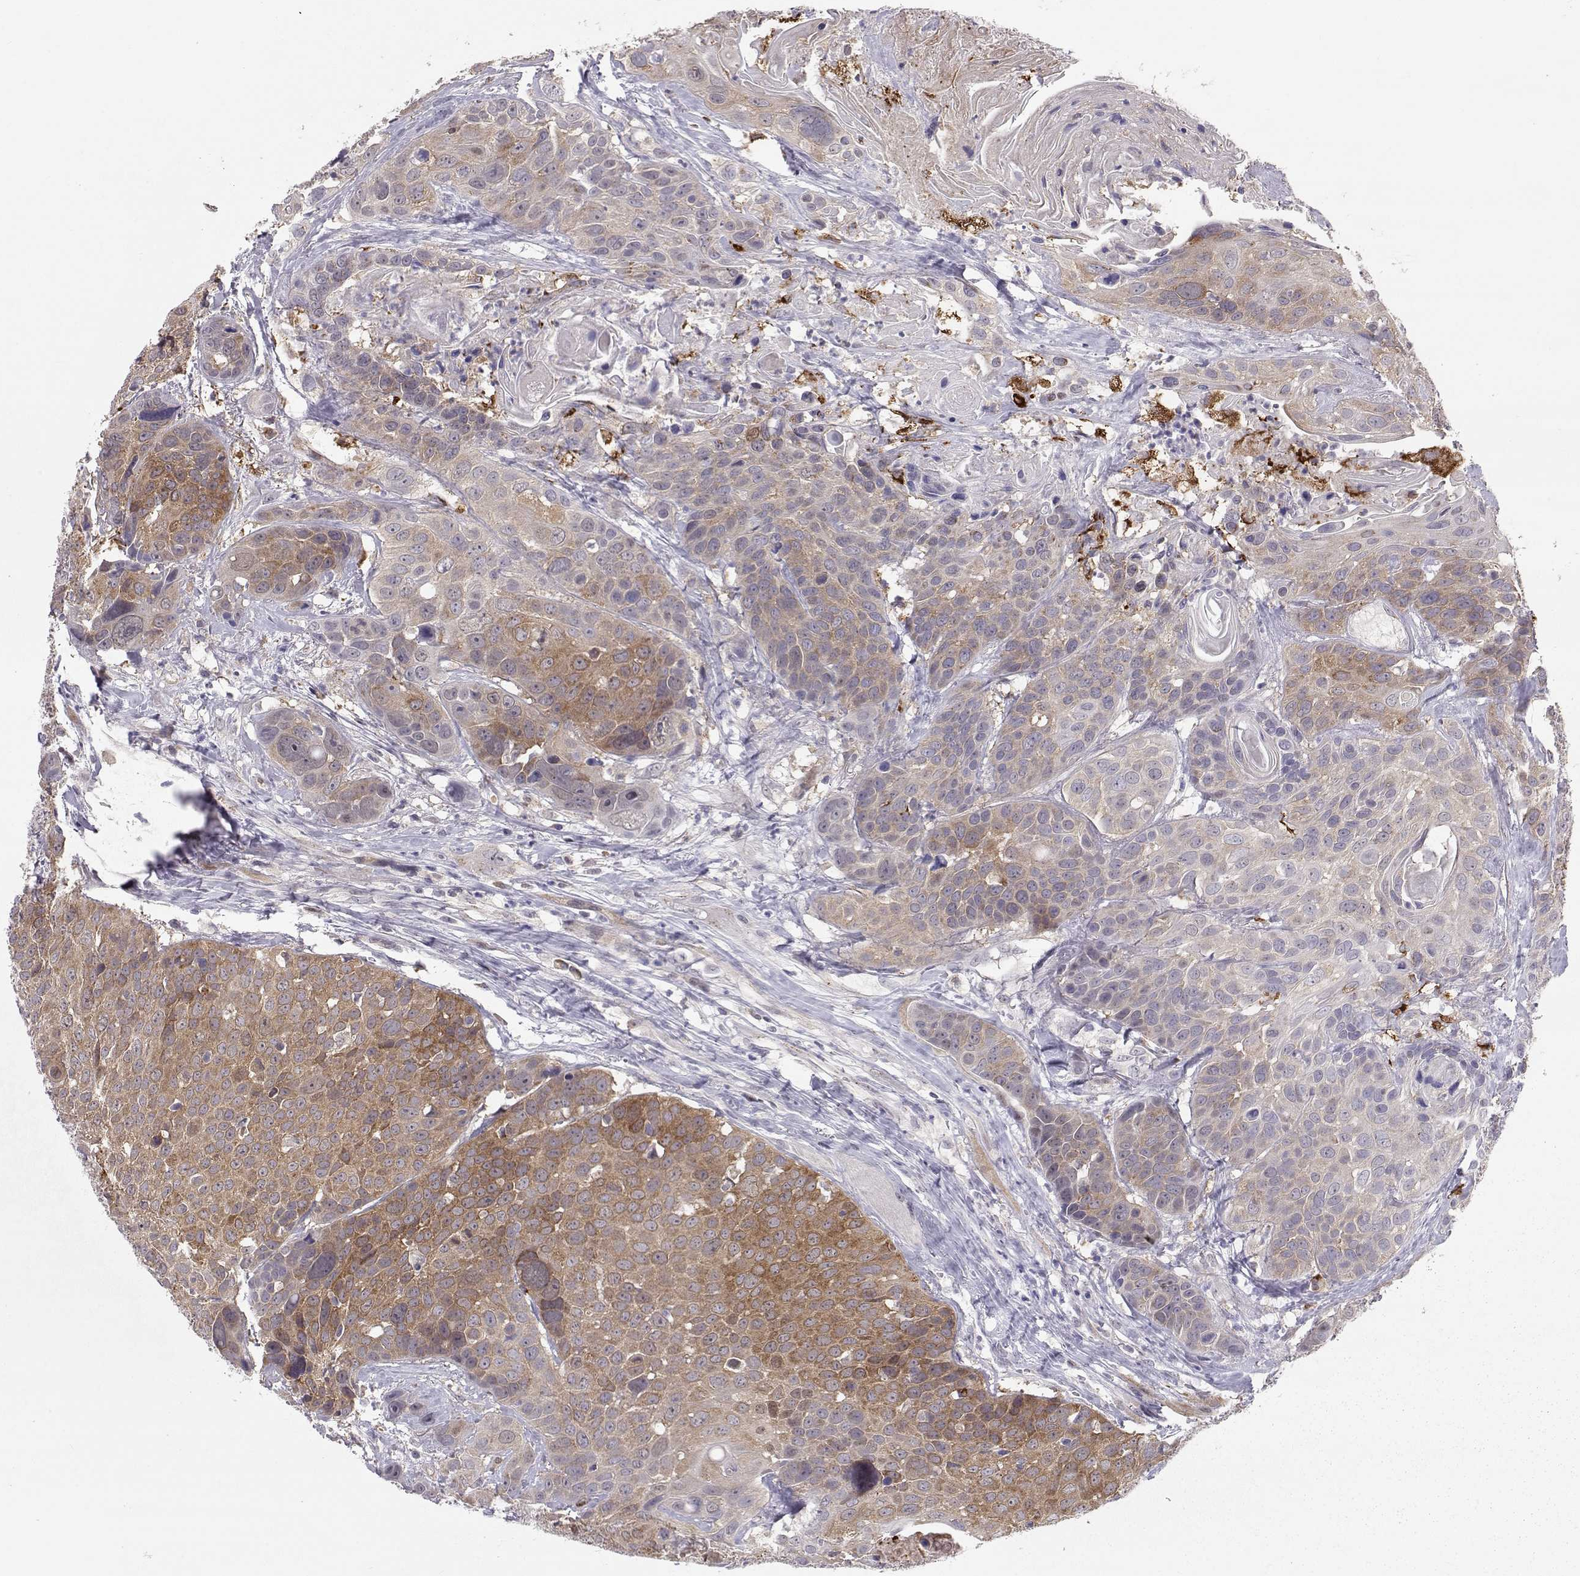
{"staining": {"intensity": "moderate", "quantity": ">75%", "location": "cytoplasmic/membranous"}, "tissue": "head and neck cancer", "cell_type": "Tumor cells", "image_type": "cancer", "snomed": [{"axis": "morphology", "description": "Squamous cell carcinoma, NOS"}, {"axis": "topography", "description": "Oral tissue"}, {"axis": "topography", "description": "Head-Neck"}], "caption": "Head and neck cancer (squamous cell carcinoma) was stained to show a protein in brown. There is medium levels of moderate cytoplasmic/membranous positivity in about >75% of tumor cells.", "gene": "NPVF", "patient": {"sex": "male", "age": 56}}